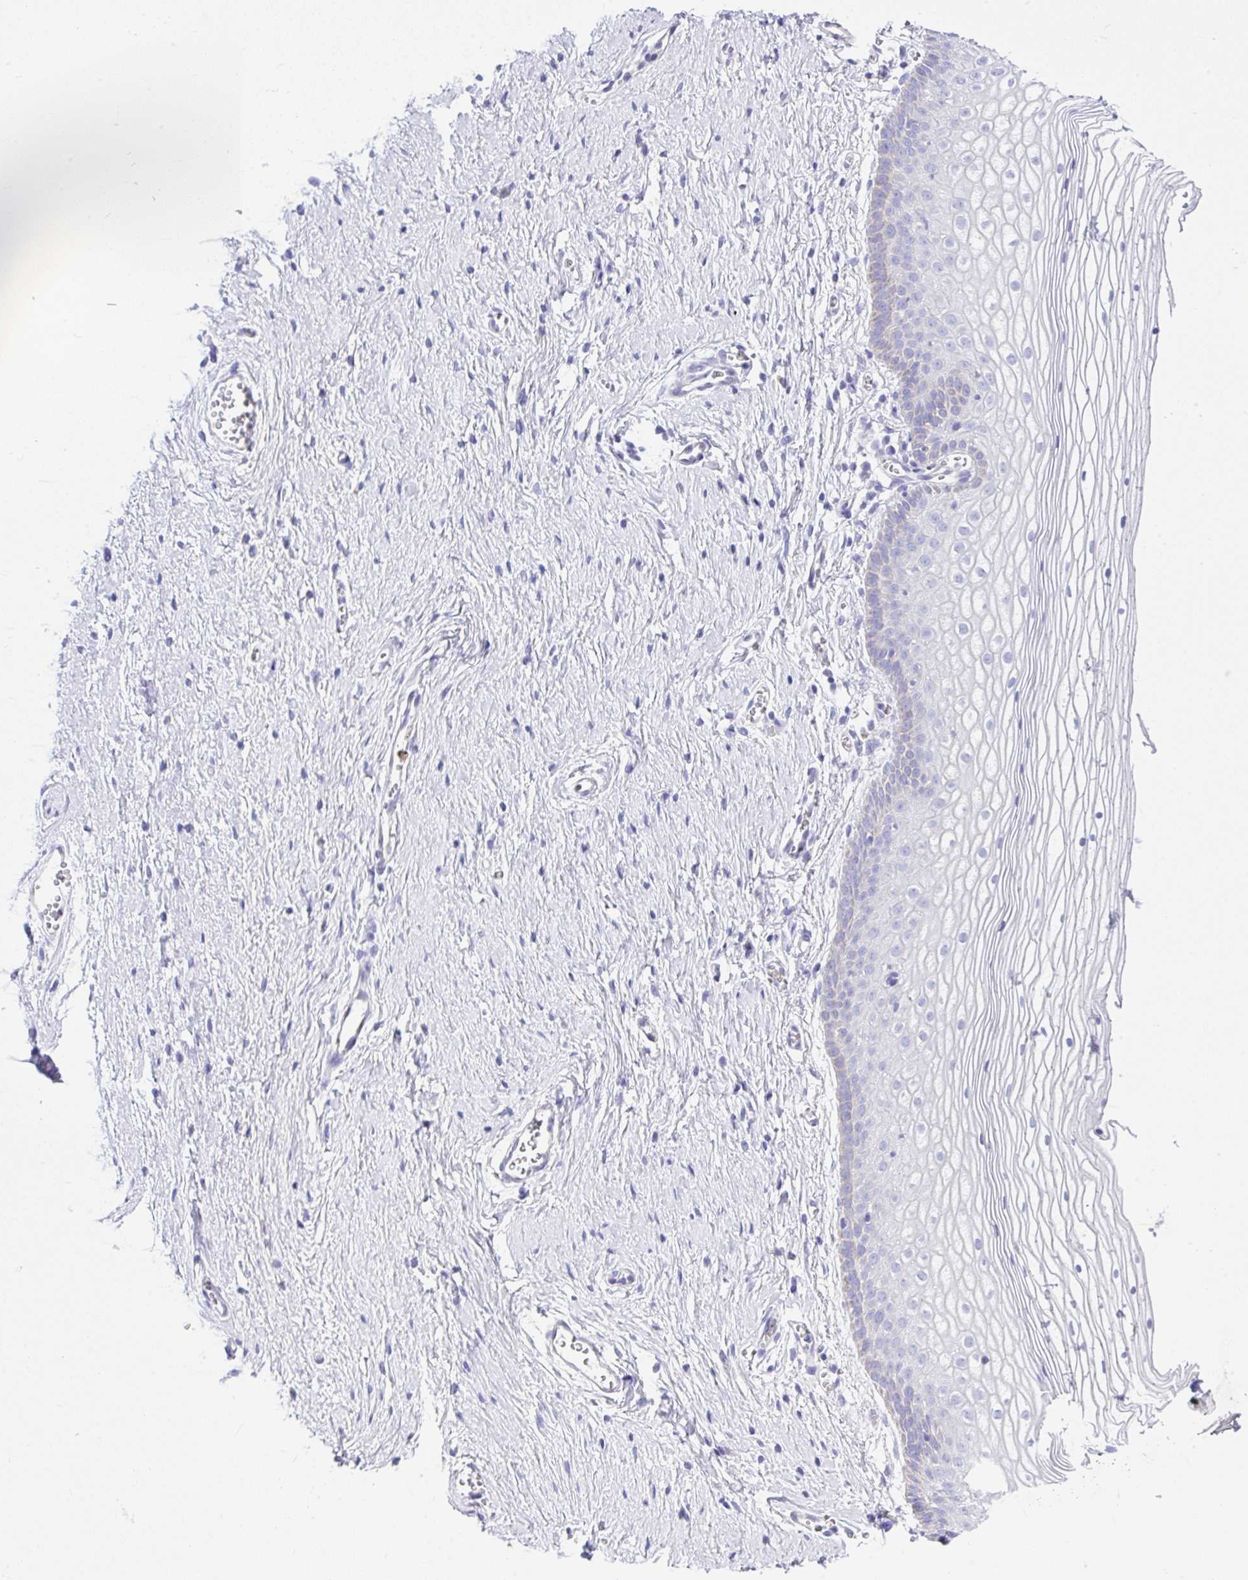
{"staining": {"intensity": "weak", "quantity": "<25%", "location": "cytoplasmic/membranous"}, "tissue": "vagina", "cell_type": "Squamous epithelial cells", "image_type": "normal", "snomed": [{"axis": "morphology", "description": "Normal tissue, NOS"}, {"axis": "topography", "description": "Vagina"}], "caption": "Vagina was stained to show a protein in brown. There is no significant positivity in squamous epithelial cells. (Brightfield microscopy of DAB IHC at high magnification).", "gene": "SLC13A1", "patient": {"sex": "female", "age": 56}}